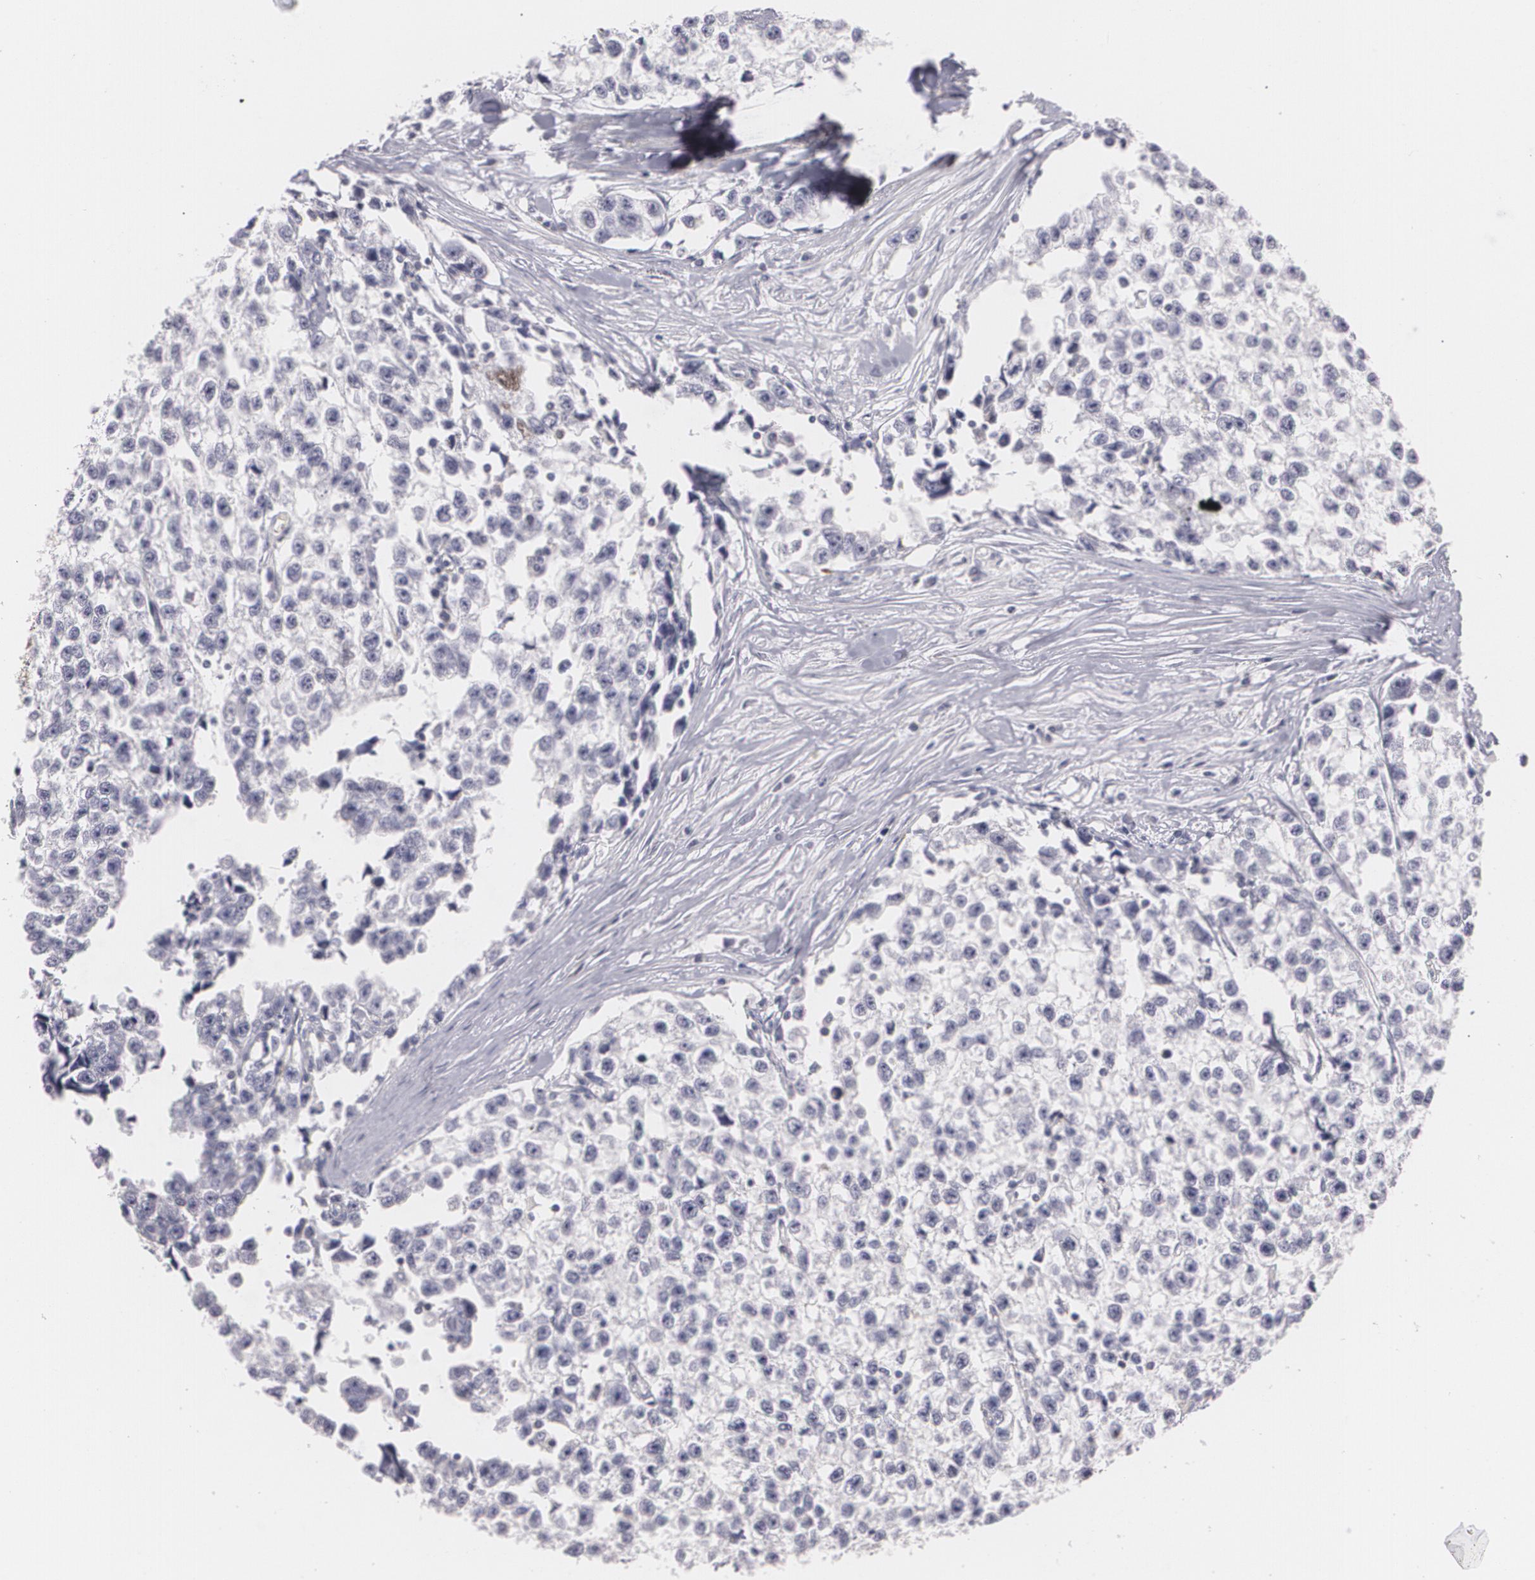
{"staining": {"intensity": "negative", "quantity": "none", "location": "none"}, "tissue": "testis cancer", "cell_type": "Tumor cells", "image_type": "cancer", "snomed": [{"axis": "morphology", "description": "Seminoma, NOS"}, {"axis": "morphology", "description": "Carcinoma, Embryonal, NOS"}, {"axis": "topography", "description": "Testis"}], "caption": "There is no significant staining in tumor cells of testis seminoma.", "gene": "ZBTB16", "patient": {"sex": "male", "age": 30}}